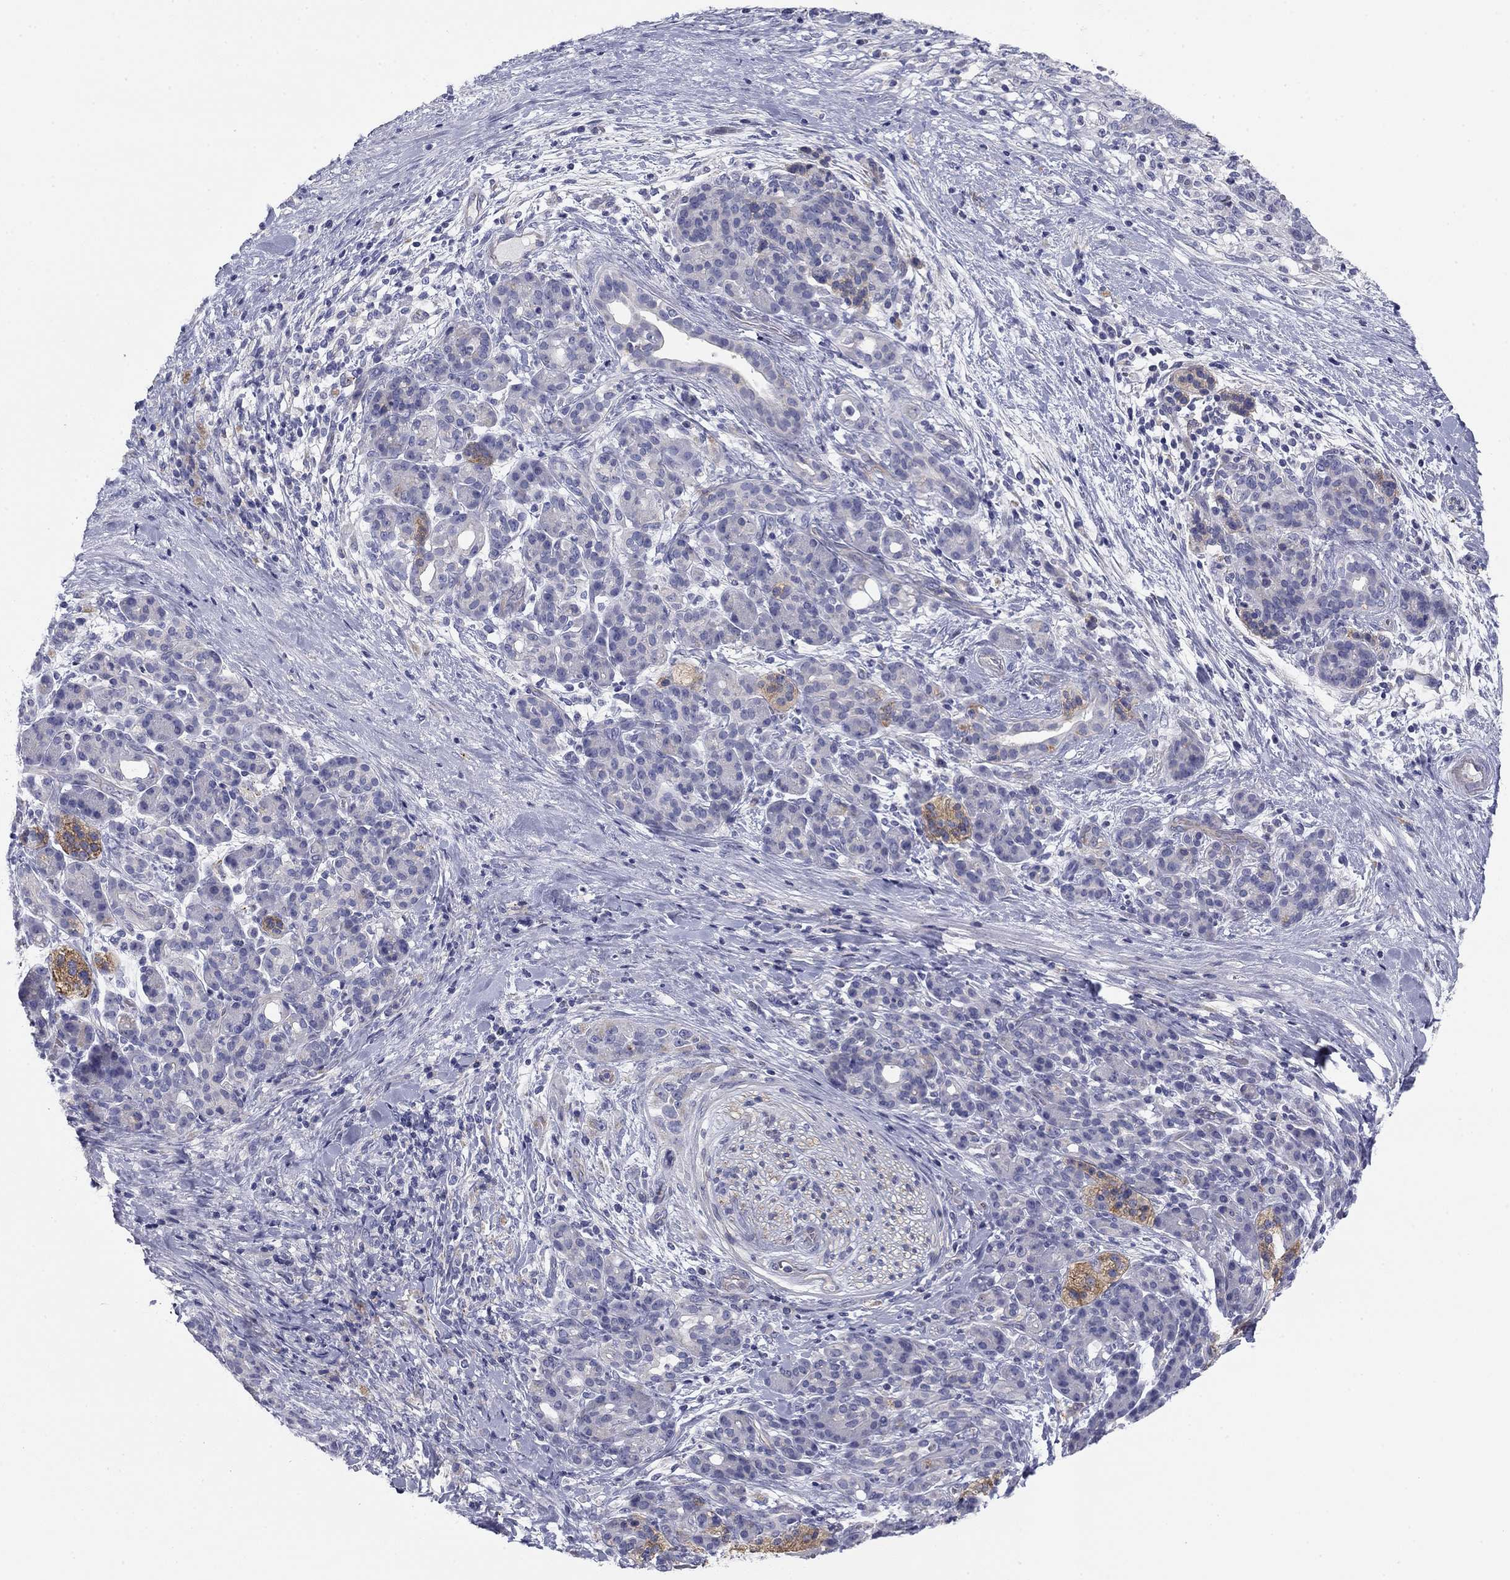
{"staining": {"intensity": "strong", "quantity": "<25%", "location": "cytoplasmic/membranous"}, "tissue": "pancreatic cancer", "cell_type": "Tumor cells", "image_type": "cancer", "snomed": [{"axis": "morphology", "description": "Adenocarcinoma, NOS"}, {"axis": "topography", "description": "Pancreas"}], "caption": "Immunohistochemistry (IHC) histopathology image of neoplastic tissue: pancreatic cancer (adenocarcinoma) stained using IHC exhibits medium levels of strong protein expression localized specifically in the cytoplasmic/membranous of tumor cells, appearing as a cytoplasmic/membranous brown color.", "gene": "SEPTIN3", "patient": {"sex": "male", "age": 44}}